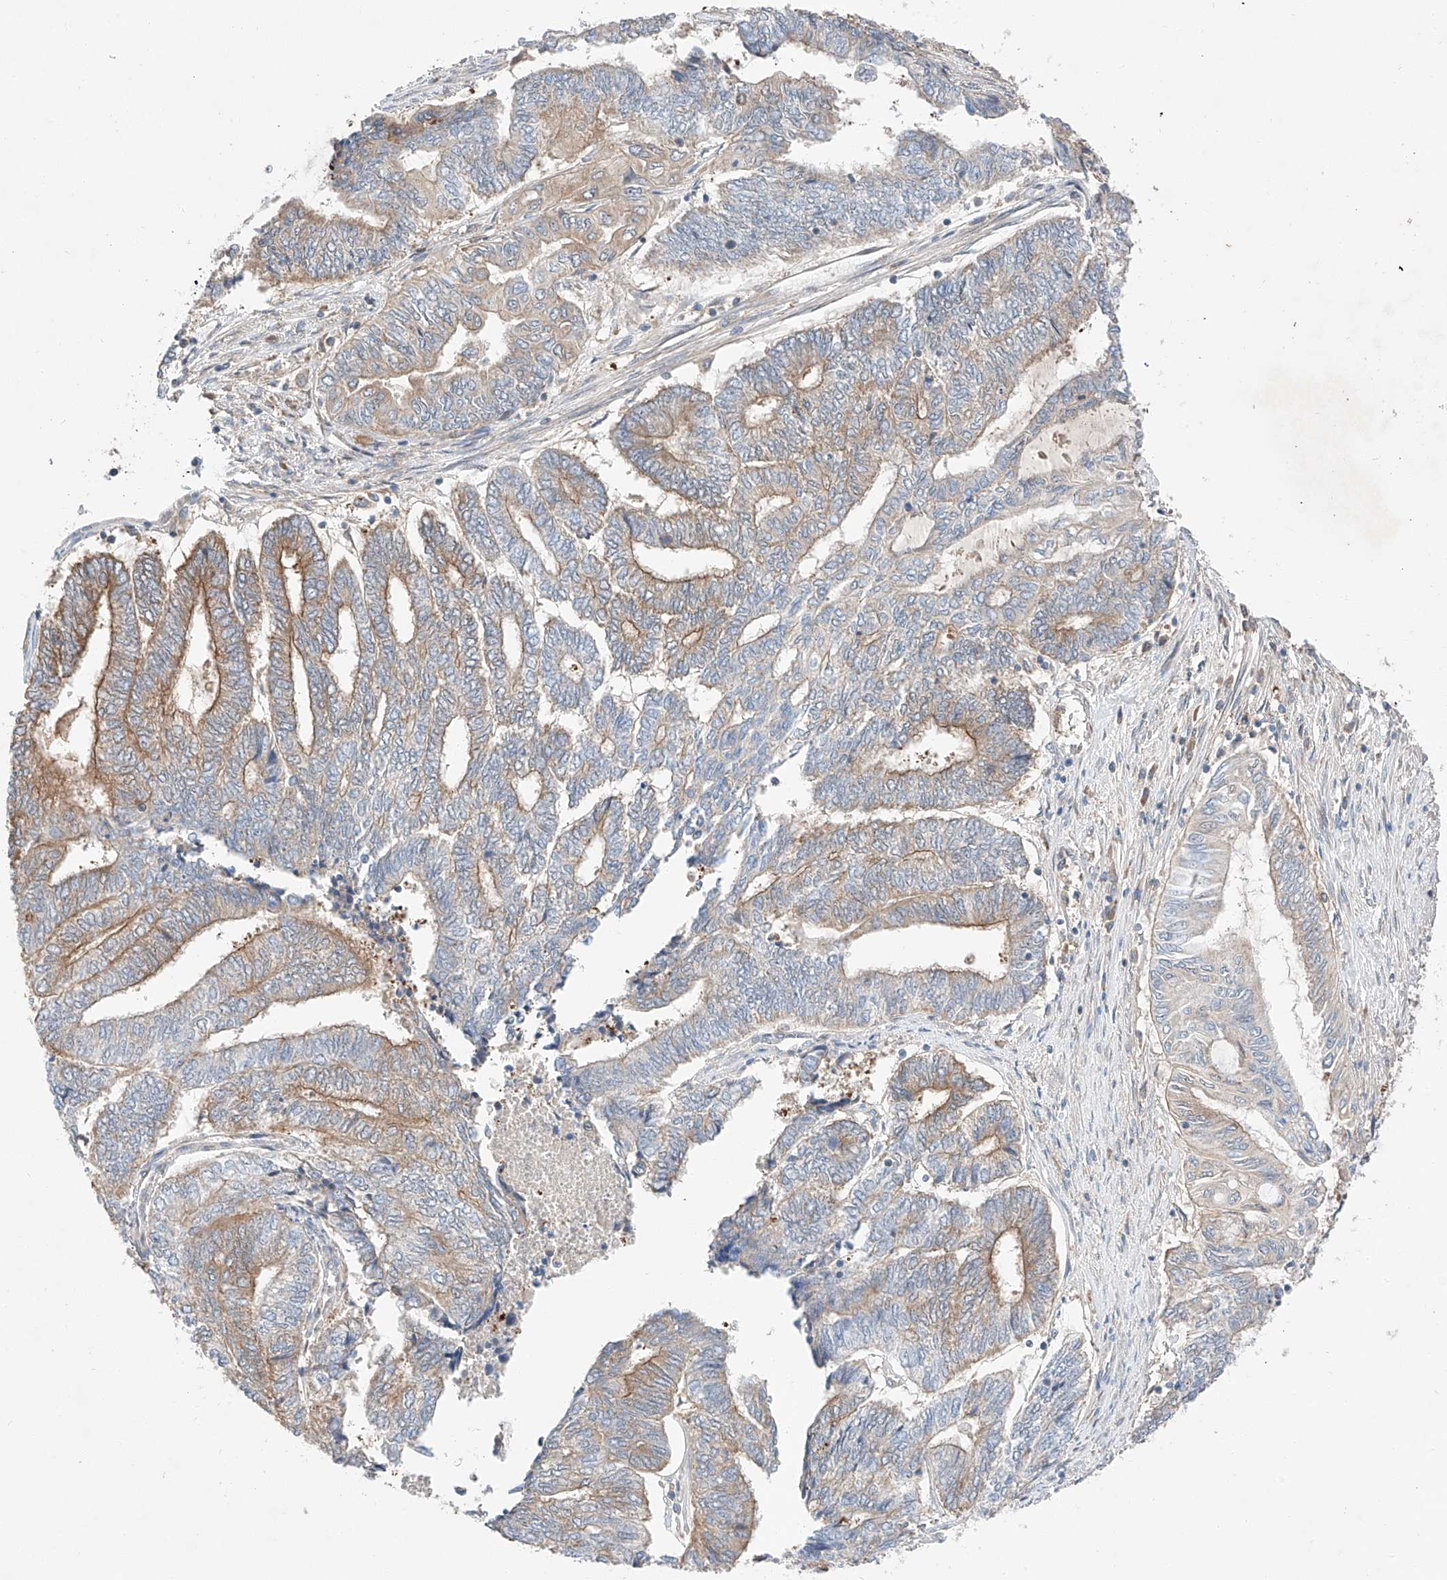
{"staining": {"intensity": "moderate", "quantity": "25%-75%", "location": "cytoplasmic/membranous"}, "tissue": "endometrial cancer", "cell_type": "Tumor cells", "image_type": "cancer", "snomed": [{"axis": "morphology", "description": "Adenocarcinoma, NOS"}, {"axis": "topography", "description": "Uterus"}, {"axis": "topography", "description": "Endometrium"}], "caption": "DAB (3,3'-diaminobenzidine) immunohistochemical staining of human endometrial cancer reveals moderate cytoplasmic/membranous protein staining in approximately 25%-75% of tumor cells.", "gene": "RUSC1", "patient": {"sex": "female", "age": 70}}